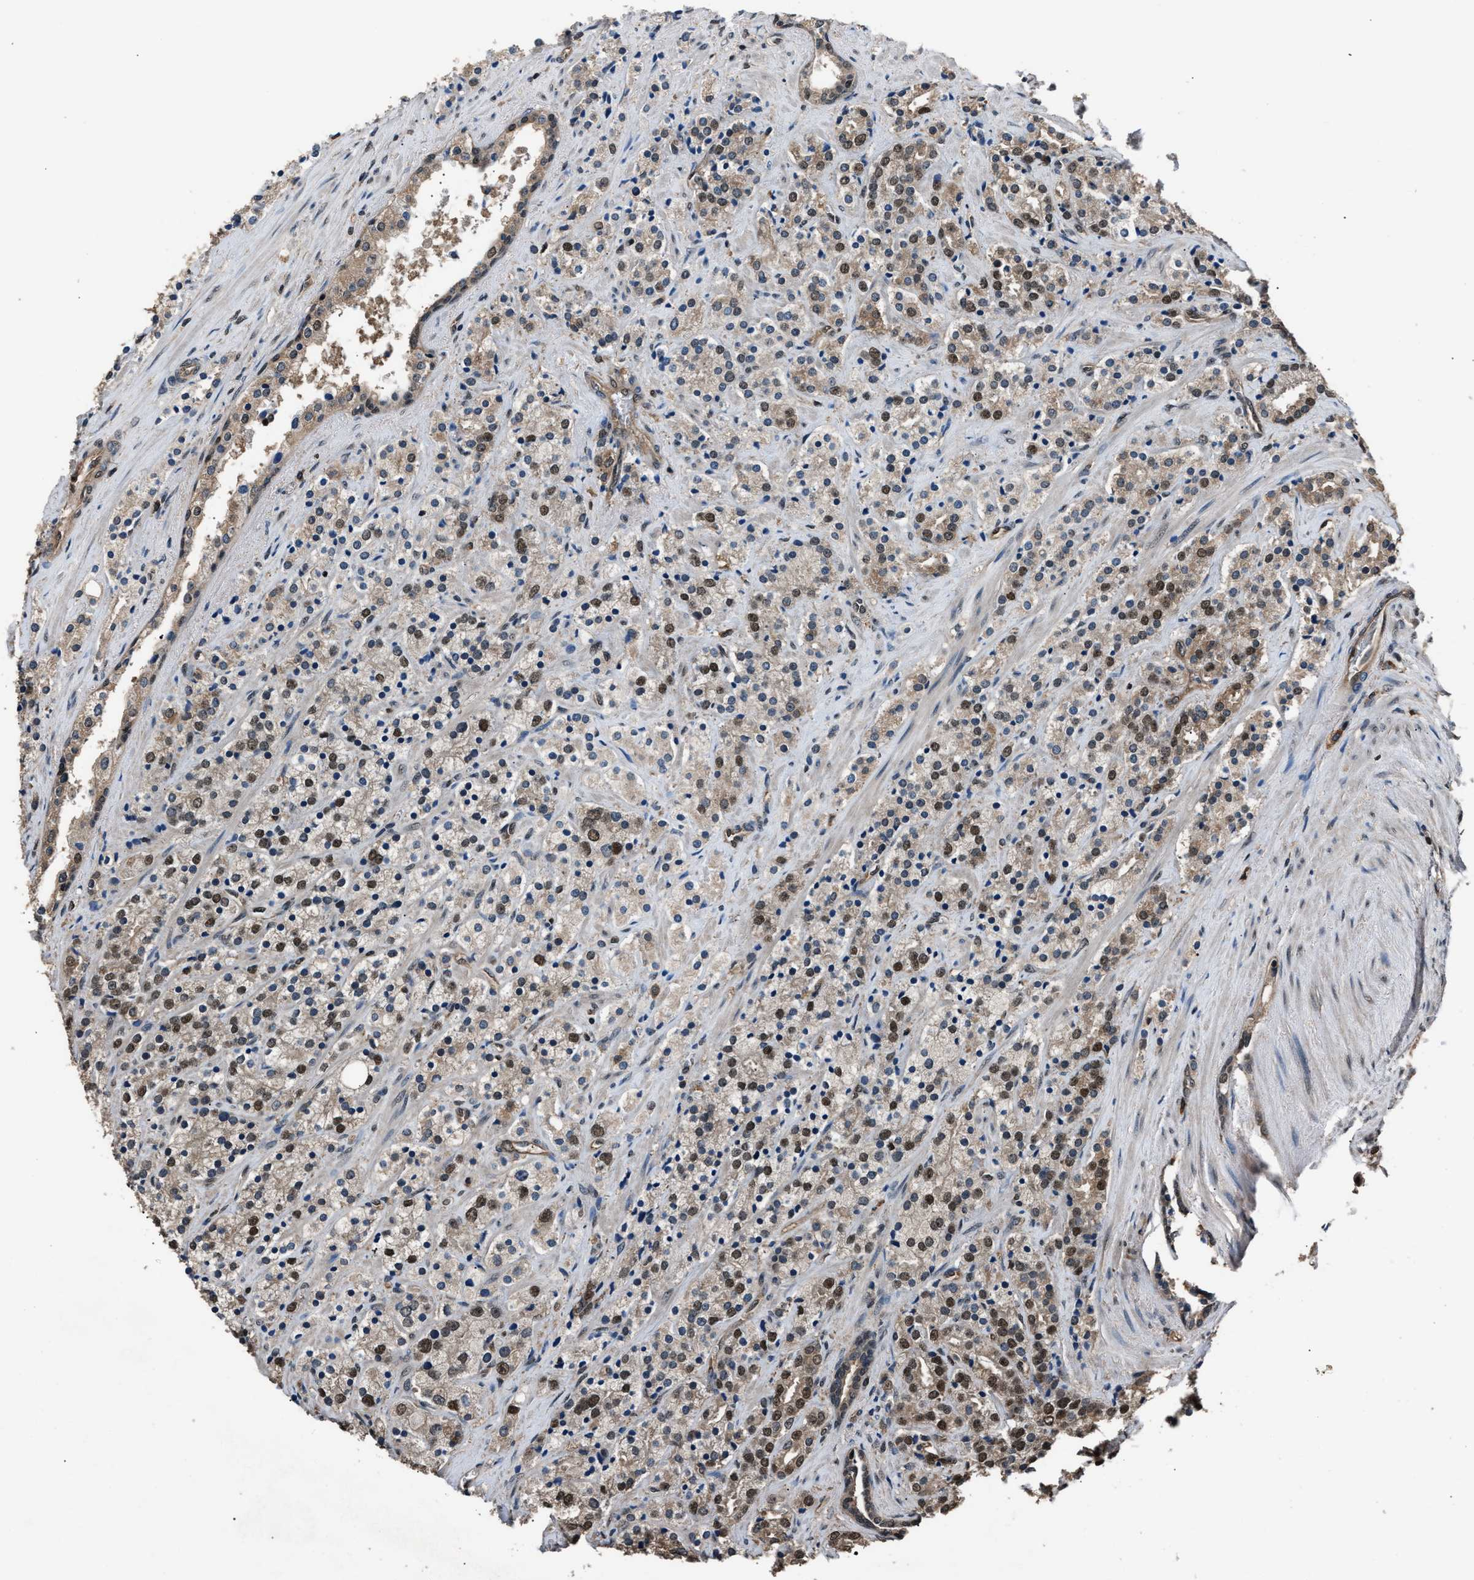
{"staining": {"intensity": "moderate", "quantity": "25%-75%", "location": "cytoplasmic/membranous,nuclear"}, "tissue": "prostate cancer", "cell_type": "Tumor cells", "image_type": "cancer", "snomed": [{"axis": "morphology", "description": "Adenocarcinoma, High grade"}, {"axis": "topography", "description": "Prostate"}], "caption": "Human prostate cancer (high-grade adenocarcinoma) stained with a protein marker reveals moderate staining in tumor cells.", "gene": "DFFA", "patient": {"sex": "male", "age": 71}}